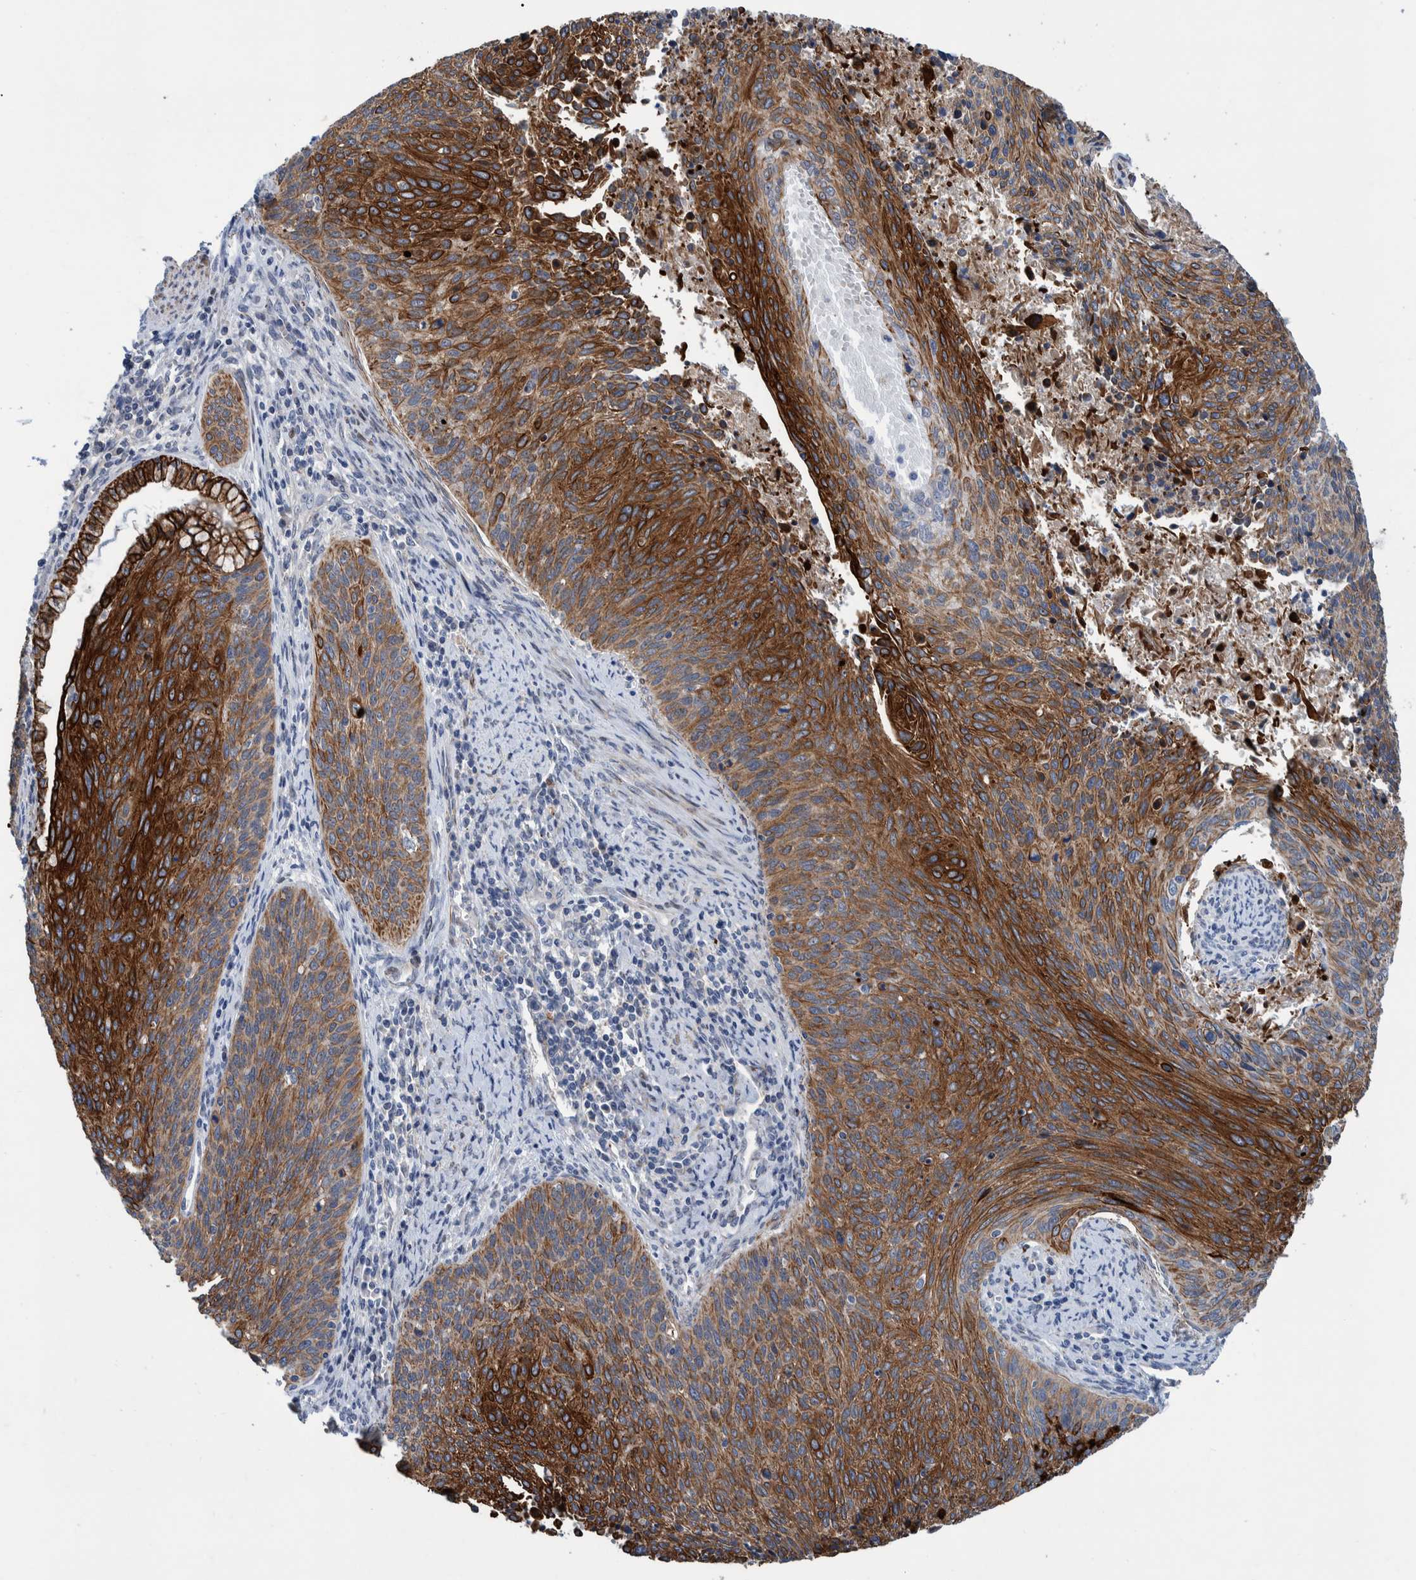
{"staining": {"intensity": "strong", "quantity": ">75%", "location": "cytoplasmic/membranous"}, "tissue": "cervical cancer", "cell_type": "Tumor cells", "image_type": "cancer", "snomed": [{"axis": "morphology", "description": "Squamous cell carcinoma, NOS"}, {"axis": "topography", "description": "Cervix"}], "caption": "Immunohistochemical staining of human squamous cell carcinoma (cervical) shows high levels of strong cytoplasmic/membranous protein staining in approximately >75% of tumor cells. (DAB IHC with brightfield microscopy, high magnification).", "gene": "MKS1", "patient": {"sex": "female", "age": 55}}